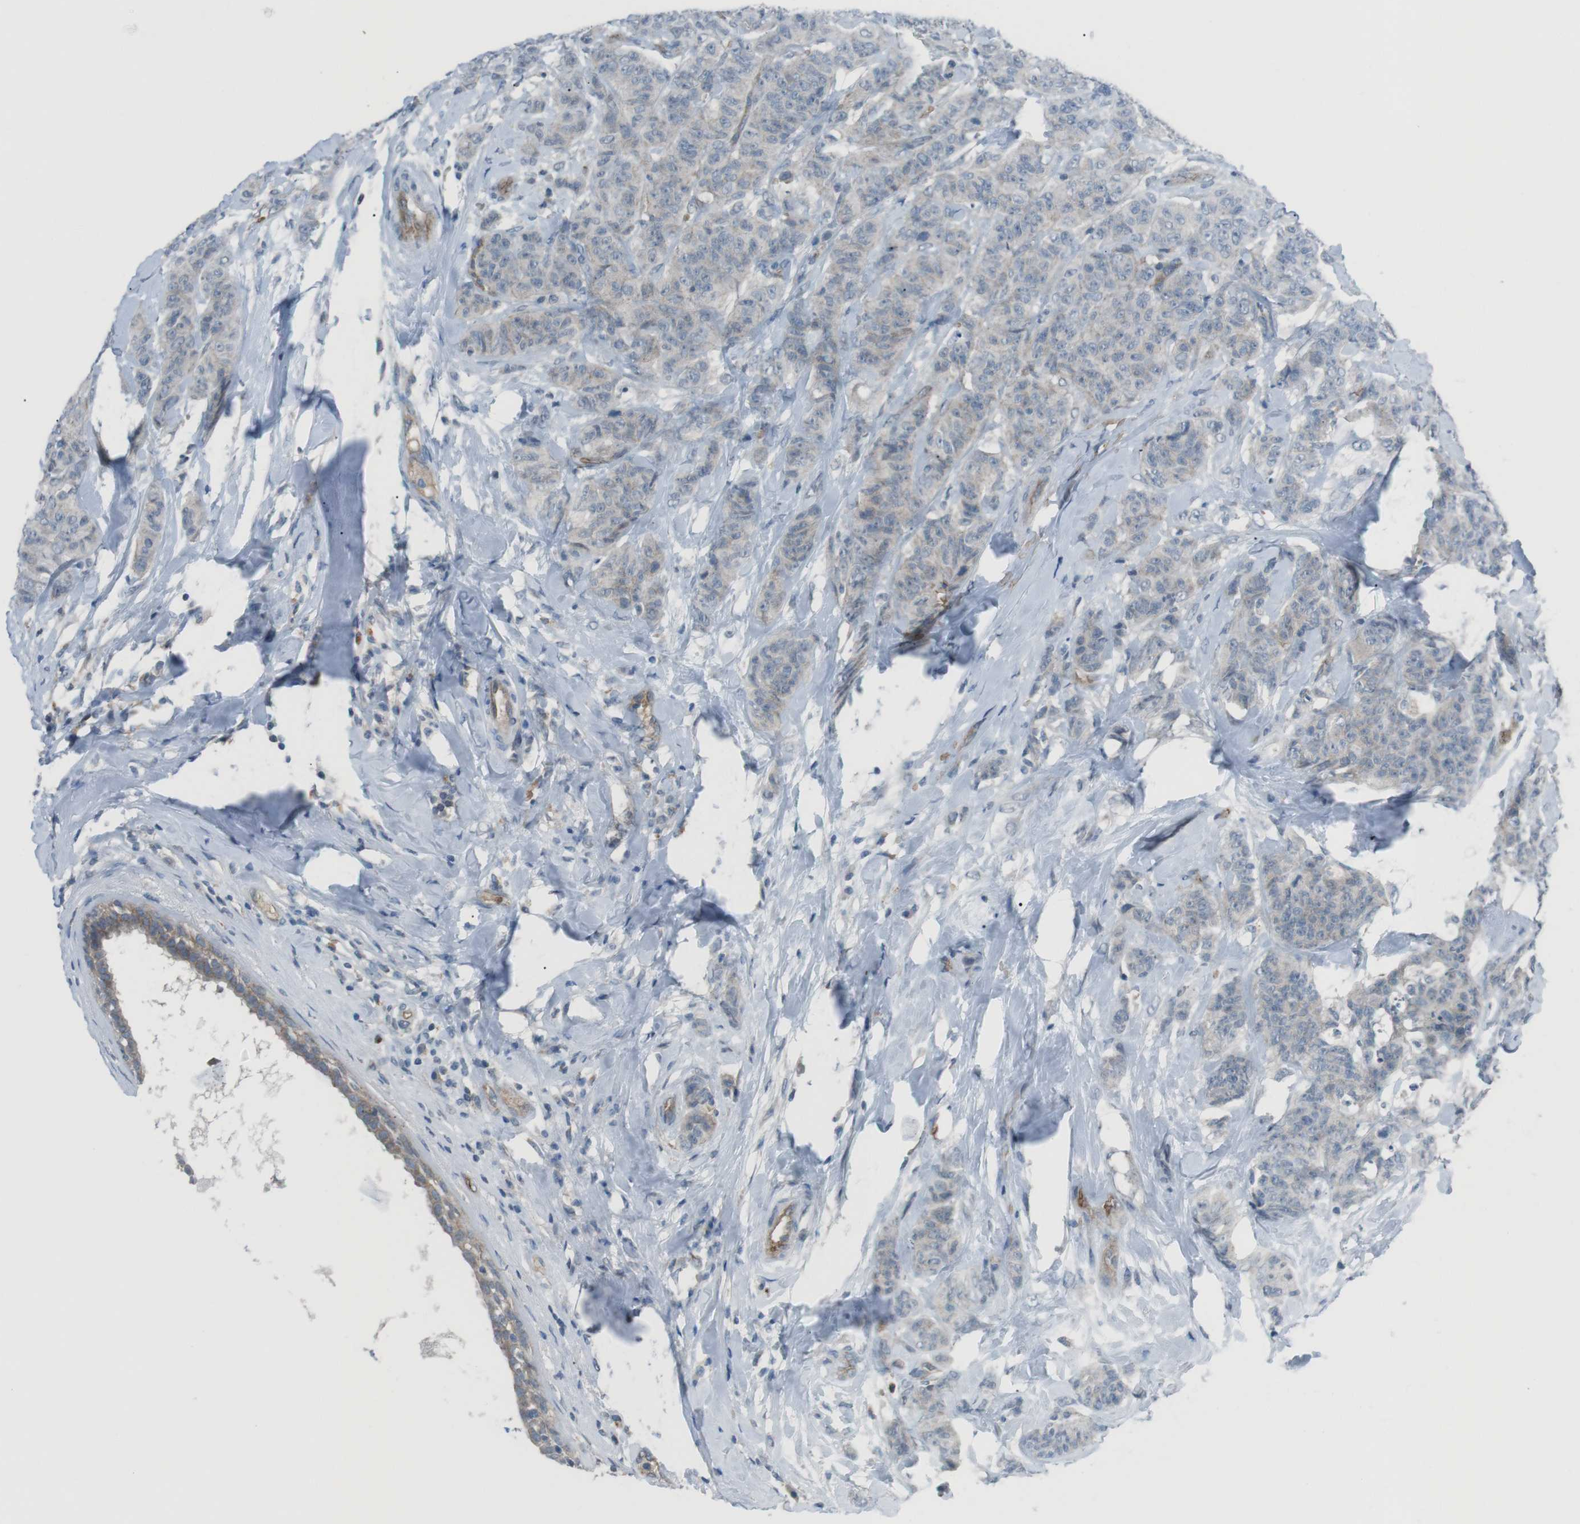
{"staining": {"intensity": "negative", "quantity": "none", "location": "none"}, "tissue": "breast cancer", "cell_type": "Tumor cells", "image_type": "cancer", "snomed": [{"axis": "morphology", "description": "Normal tissue, NOS"}, {"axis": "morphology", "description": "Duct carcinoma"}, {"axis": "topography", "description": "Breast"}], "caption": "The photomicrograph reveals no staining of tumor cells in breast cancer (invasive ductal carcinoma). (DAB (3,3'-diaminobenzidine) immunohistochemistry (IHC) visualized using brightfield microscopy, high magnification).", "gene": "SPTA1", "patient": {"sex": "female", "age": 40}}